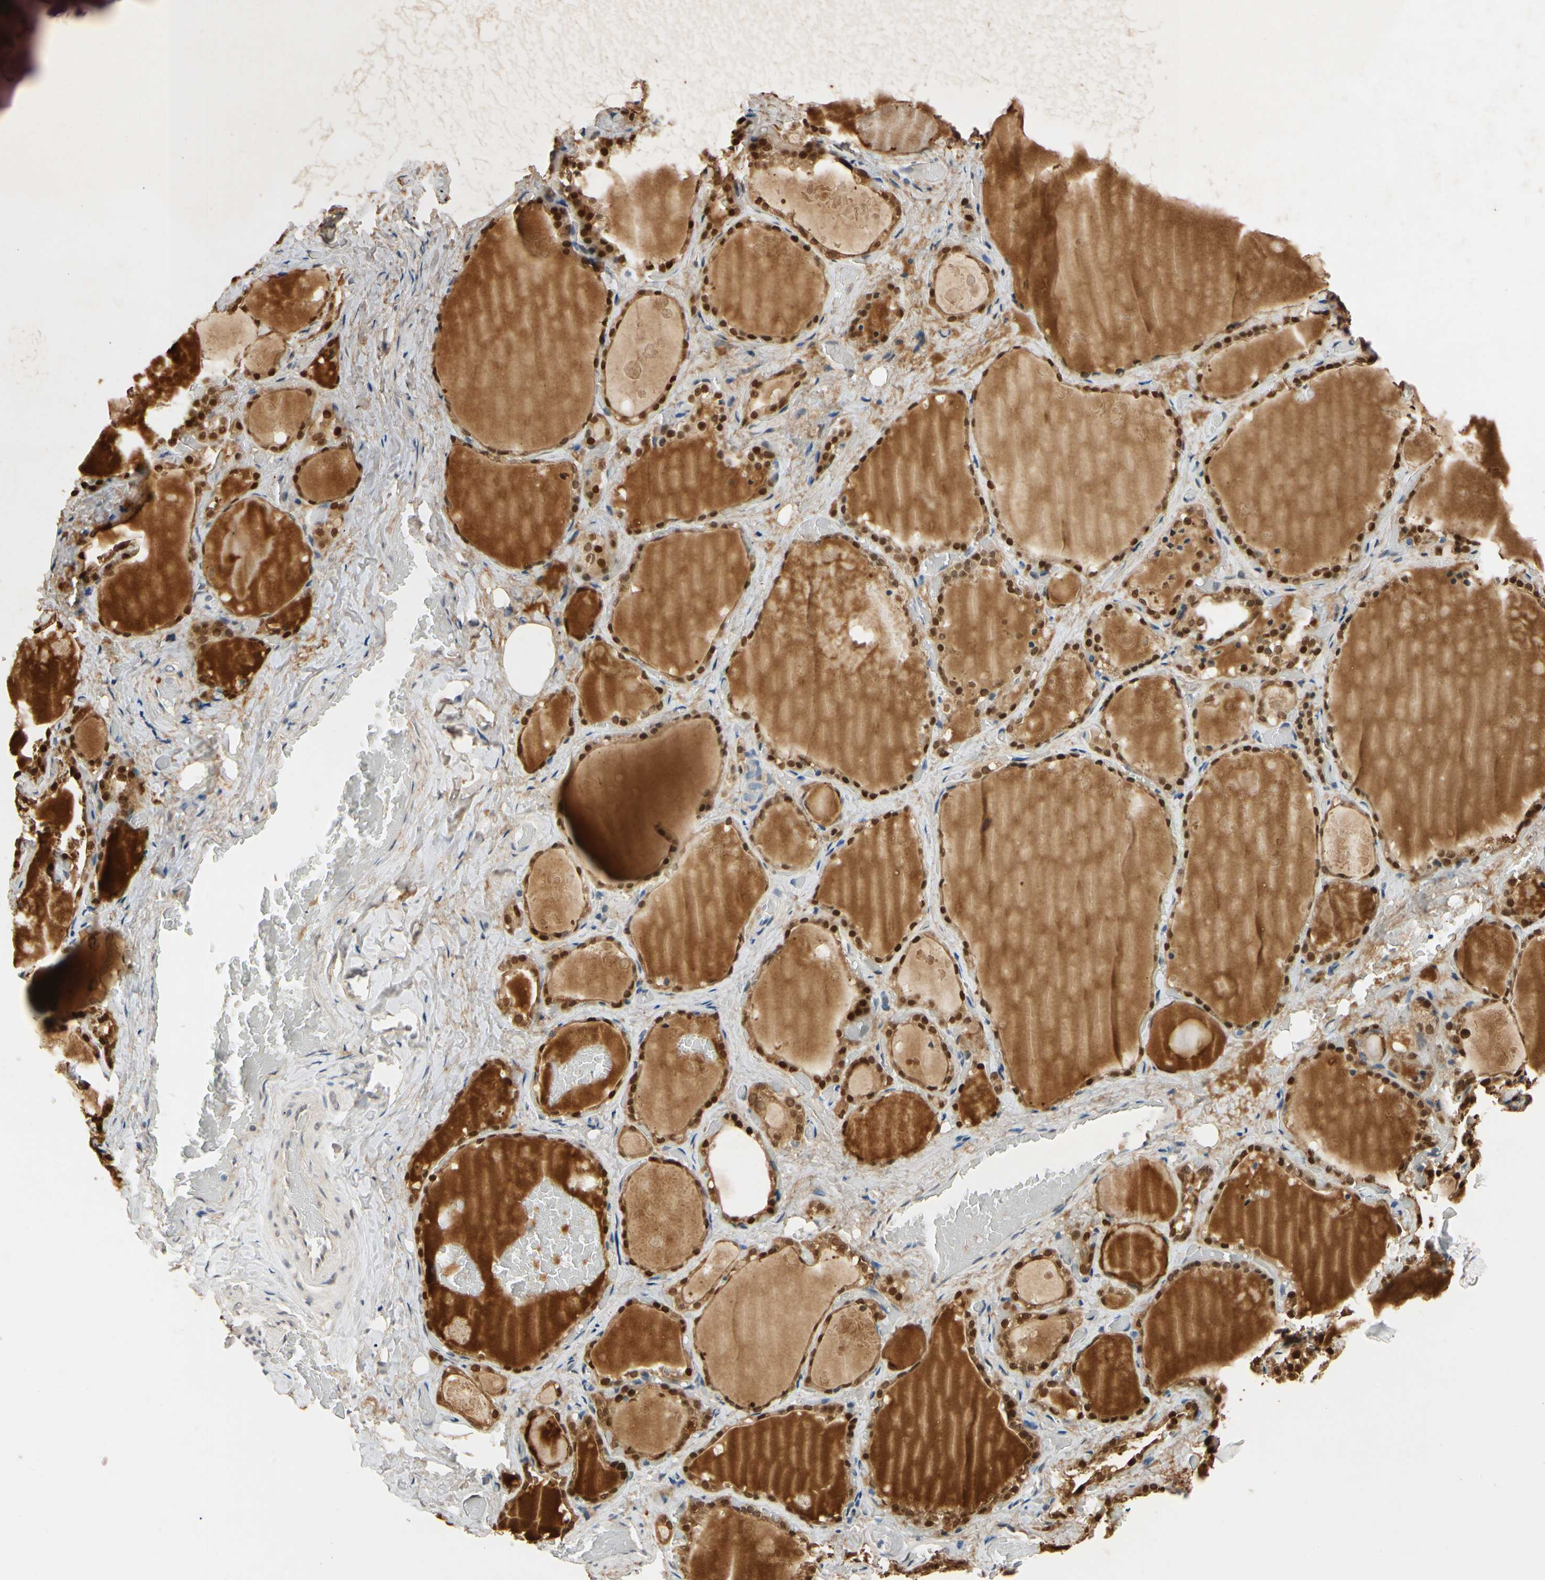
{"staining": {"intensity": "strong", "quantity": ">75%", "location": "cytoplasmic/membranous,nuclear"}, "tissue": "thyroid gland", "cell_type": "Glandular cells", "image_type": "normal", "snomed": [{"axis": "morphology", "description": "Normal tissue, NOS"}, {"axis": "topography", "description": "Thyroid gland"}], "caption": "An immunohistochemistry (IHC) micrograph of normal tissue is shown. Protein staining in brown highlights strong cytoplasmic/membranous,nuclear positivity in thyroid gland within glandular cells.", "gene": "RIOX2", "patient": {"sex": "male", "age": 61}}